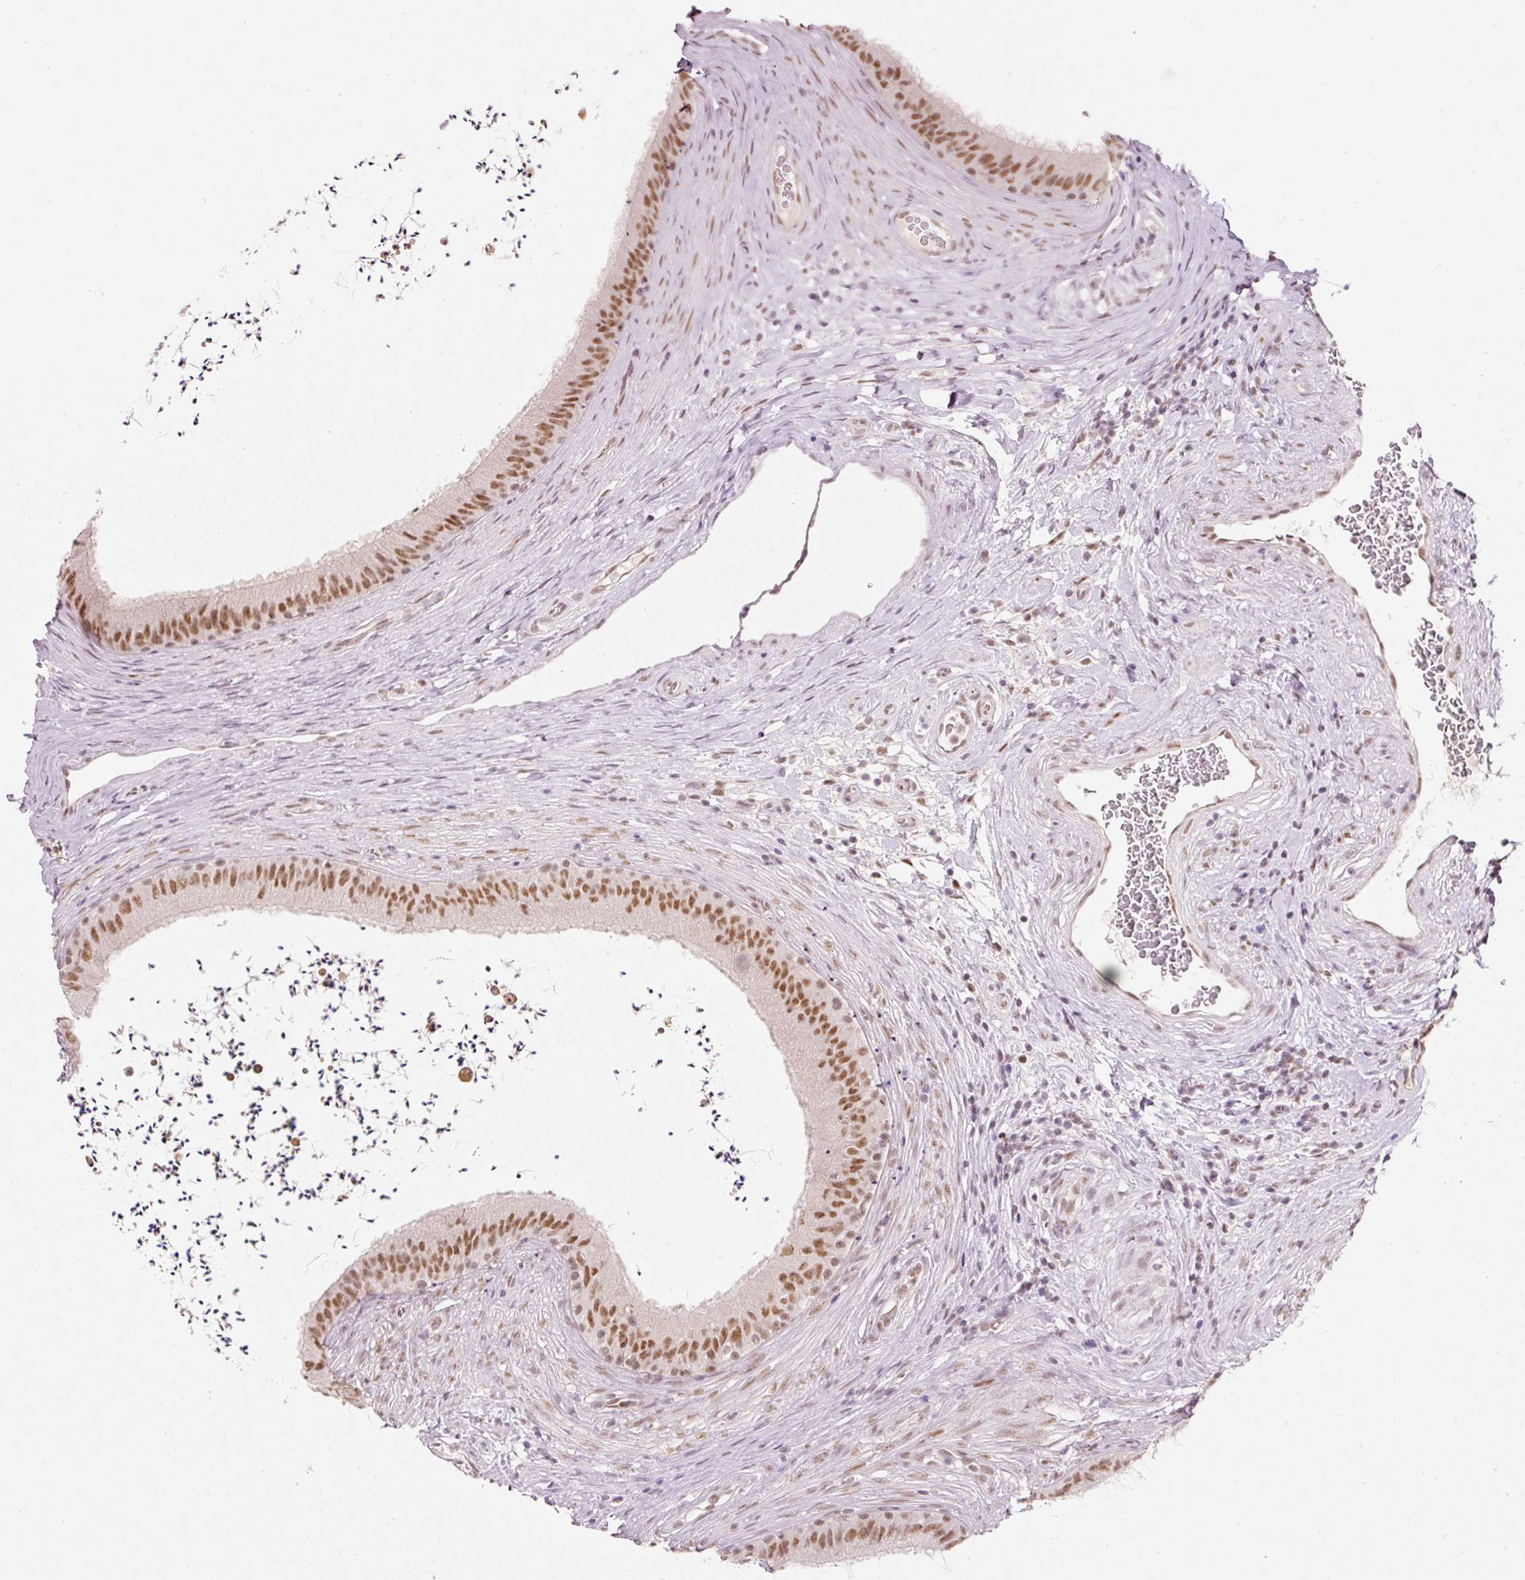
{"staining": {"intensity": "moderate", "quantity": "25%-75%", "location": "nuclear"}, "tissue": "epididymis", "cell_type": "Glandular cells", "image_type": "normal", "snomed": [{"axis": "morphology", "description": "Normal tissue, NOS"}, {"axis": "topography", "description": "Testis"}, {"axis": "topography", "description": "Epididymis"}], "caption": "DAB immunohistochemical staining of unremarkable epididymis shows moderate nuclear protein positivity in about 25%-75% of glandular cells.", "gene": "FSTL3", "patient": {"sex": "male", "age": 41}}